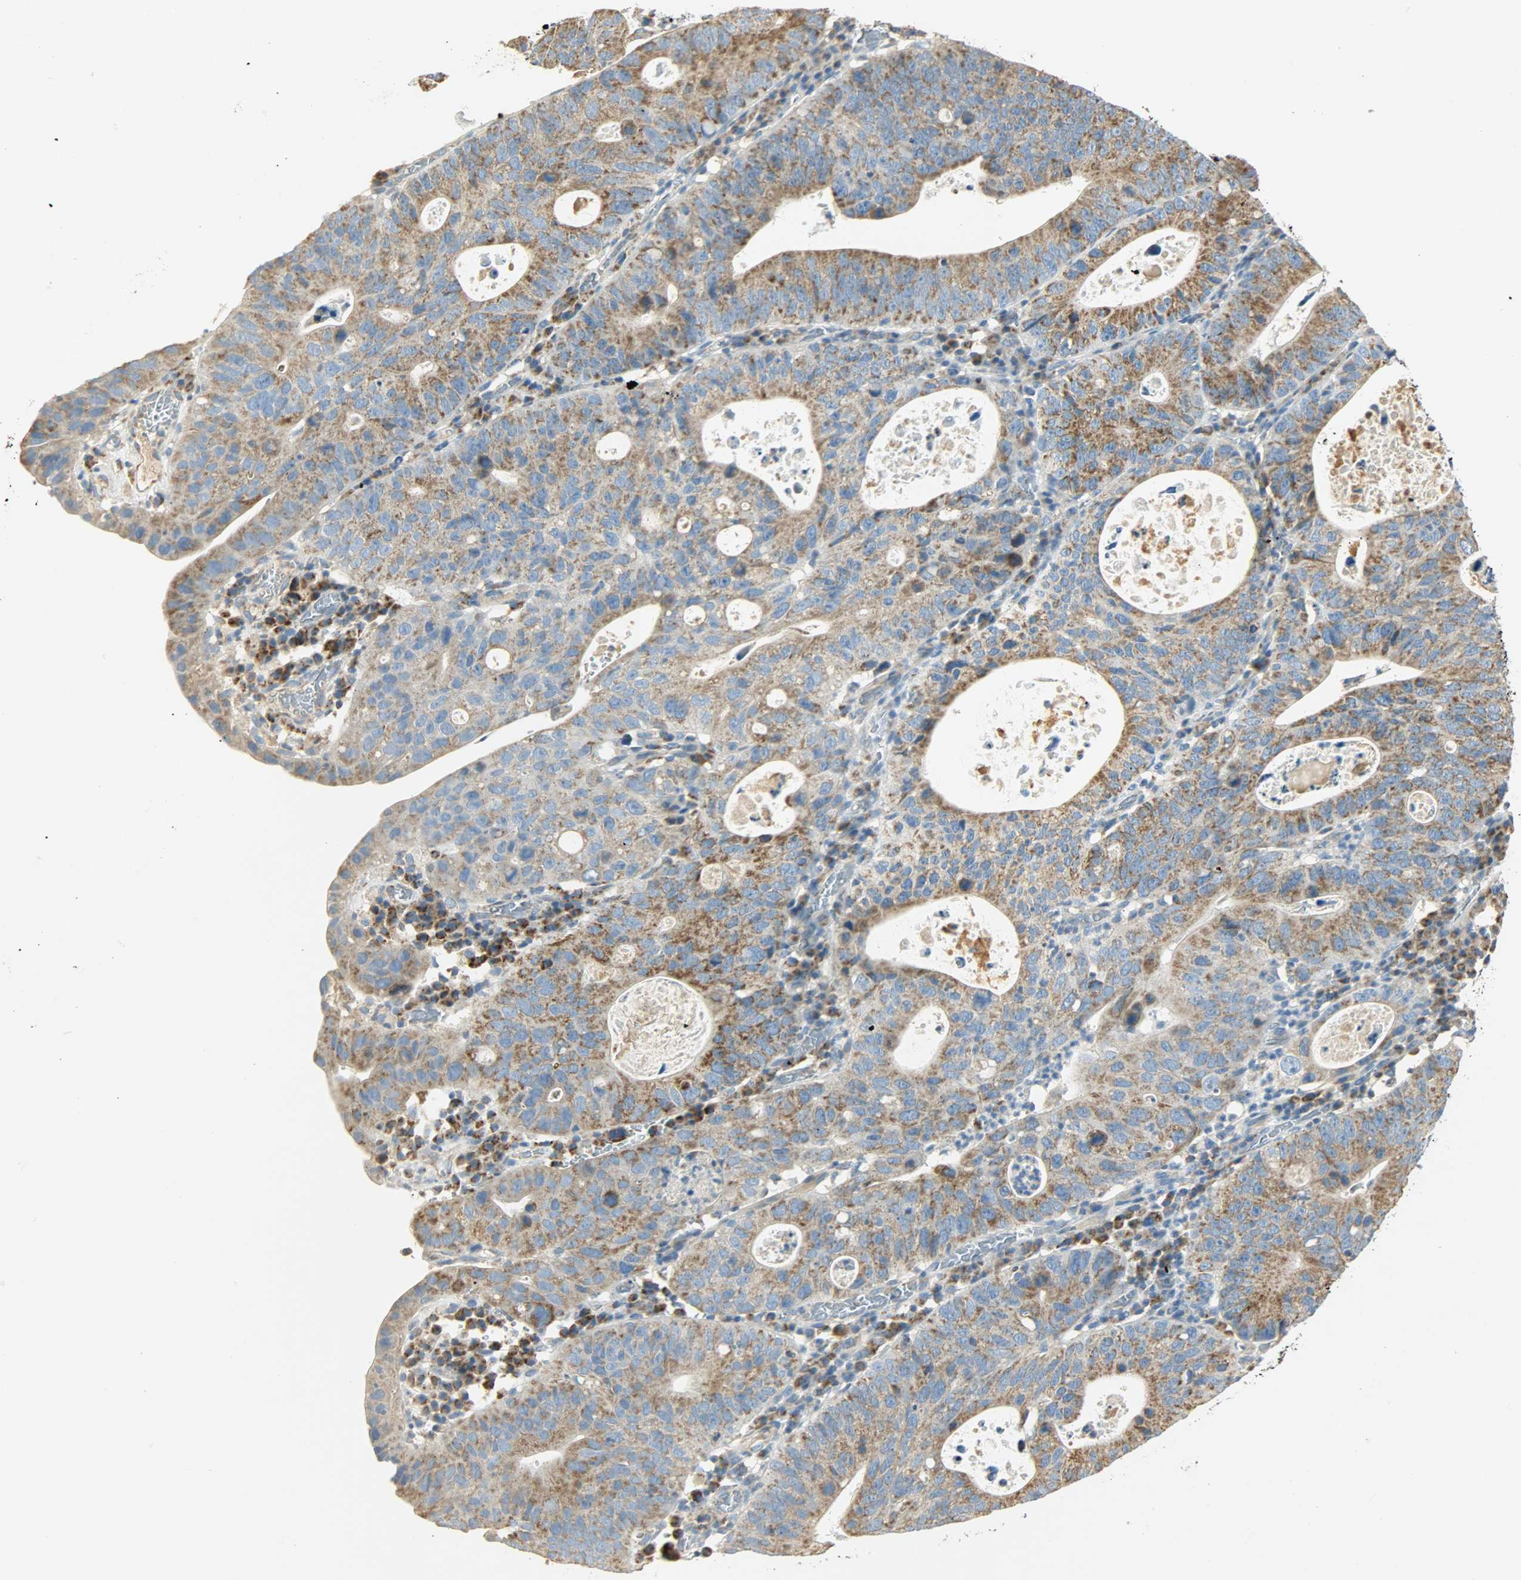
{"staining": {"intensity": "moderate", "quantity": ">75%", "location": "cytoplasmic/membranous"}, "tissue": "stomach cancer", "cell_type": "Tumor cells", "image_type": "cancer", "snomed": [{"axis": "morphology", "description": "Adenocarcinoma, NOS"}, {"axis": "topography", "description": "Stomach"}], "caption": "IHC (DAB) staining of human stomach adenocarcinoma shows moderate cytoplasmic/membranous protein expression in approximately >75% of tumor cells.", "gene": "NNT", "patient": {"sex": "male", "age": 59}}